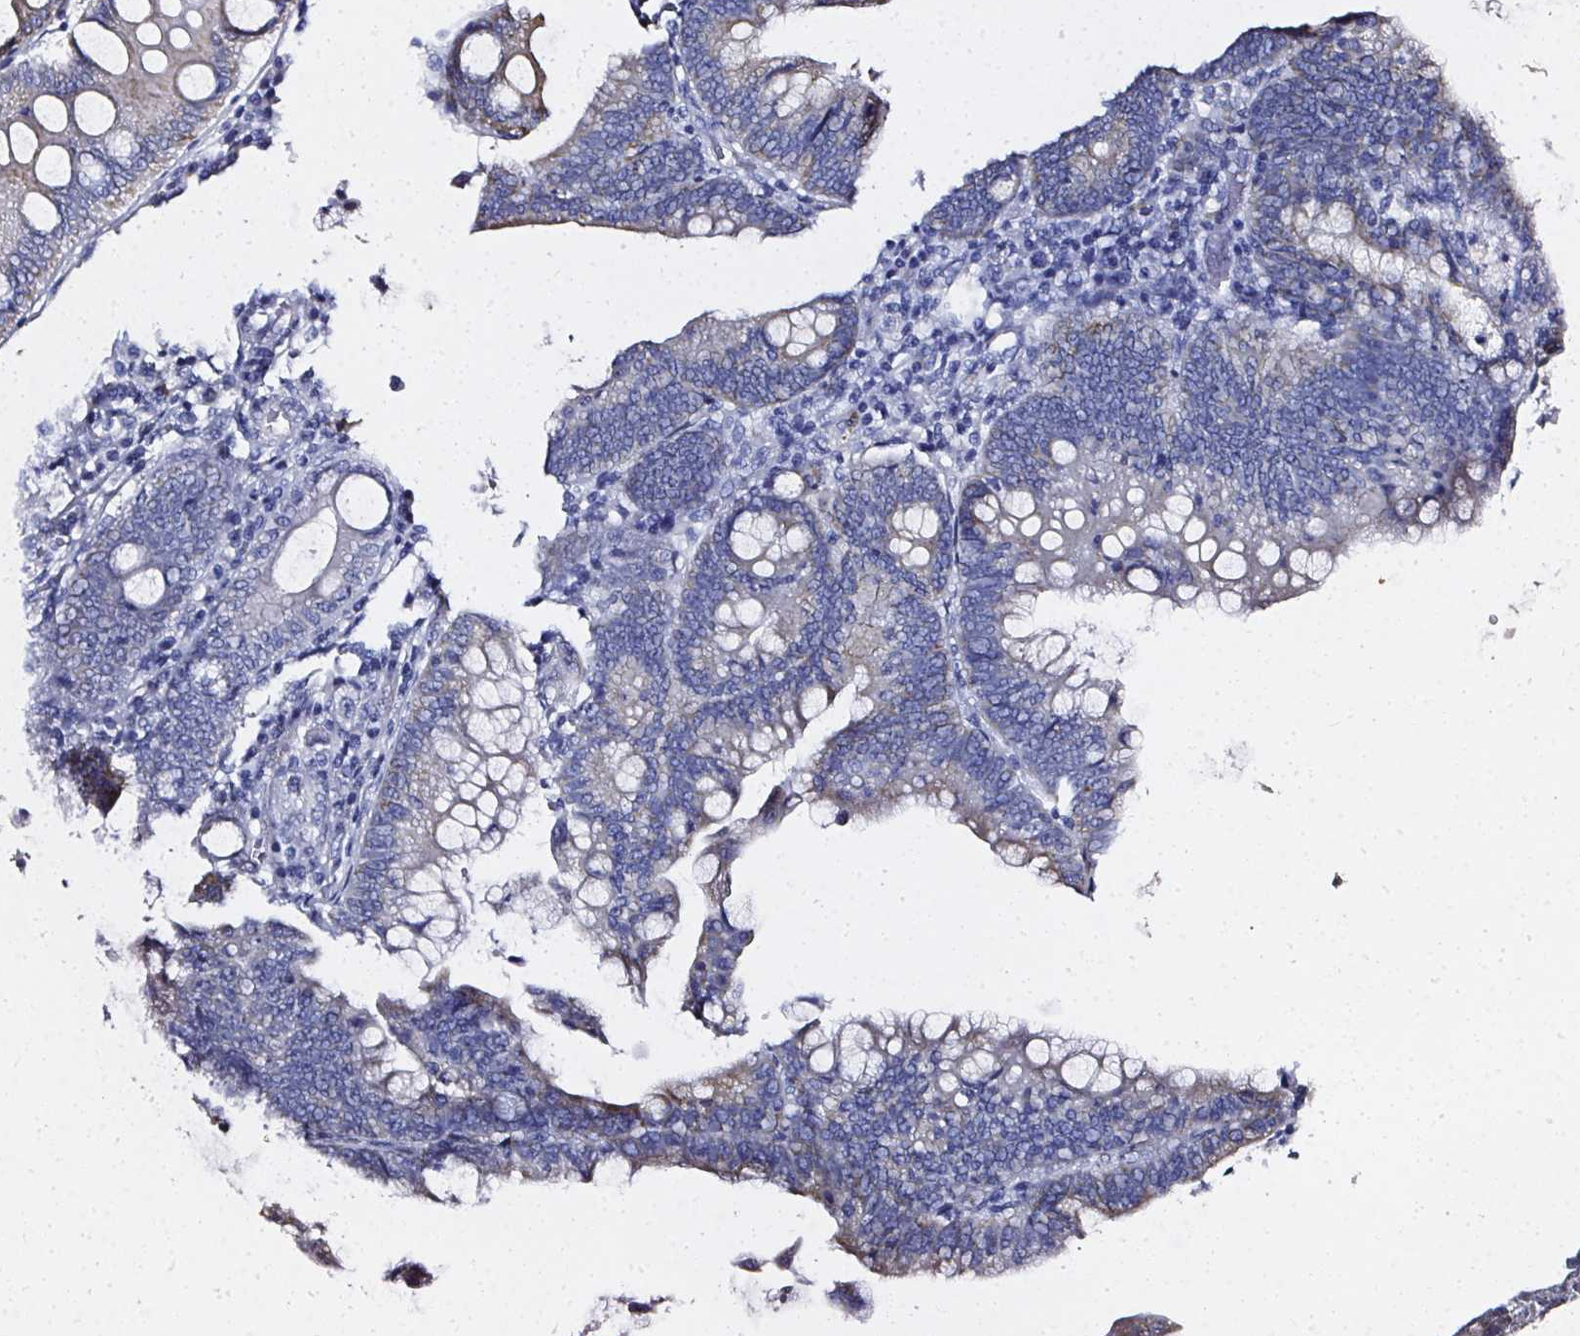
{"staining": {"intensity": "negative", "quantity": "none", "location": "none"}, "tissue": "colorectal cancer", "cell_type": "Tumor cells", "image_type": "cancer", "snomed": [{"axis": "morphology", "description": "Adenocarcinoma, NOS"}, {"axis": "topography", "description": "Colon"}], "caption": "Immunohistochemical staining of adenocarcinoma (colorectal) exhibits no significant staining in tumor cells. Brightfield microscopy of immunohistochemistry (IHC) stained with DAB (3,3'-diaminobenzidine) (brown) and hematoxylin (blue), captured at high magnification.", "gene": "ELAVL2", "patient": {"sex": "male", "age": 62}}